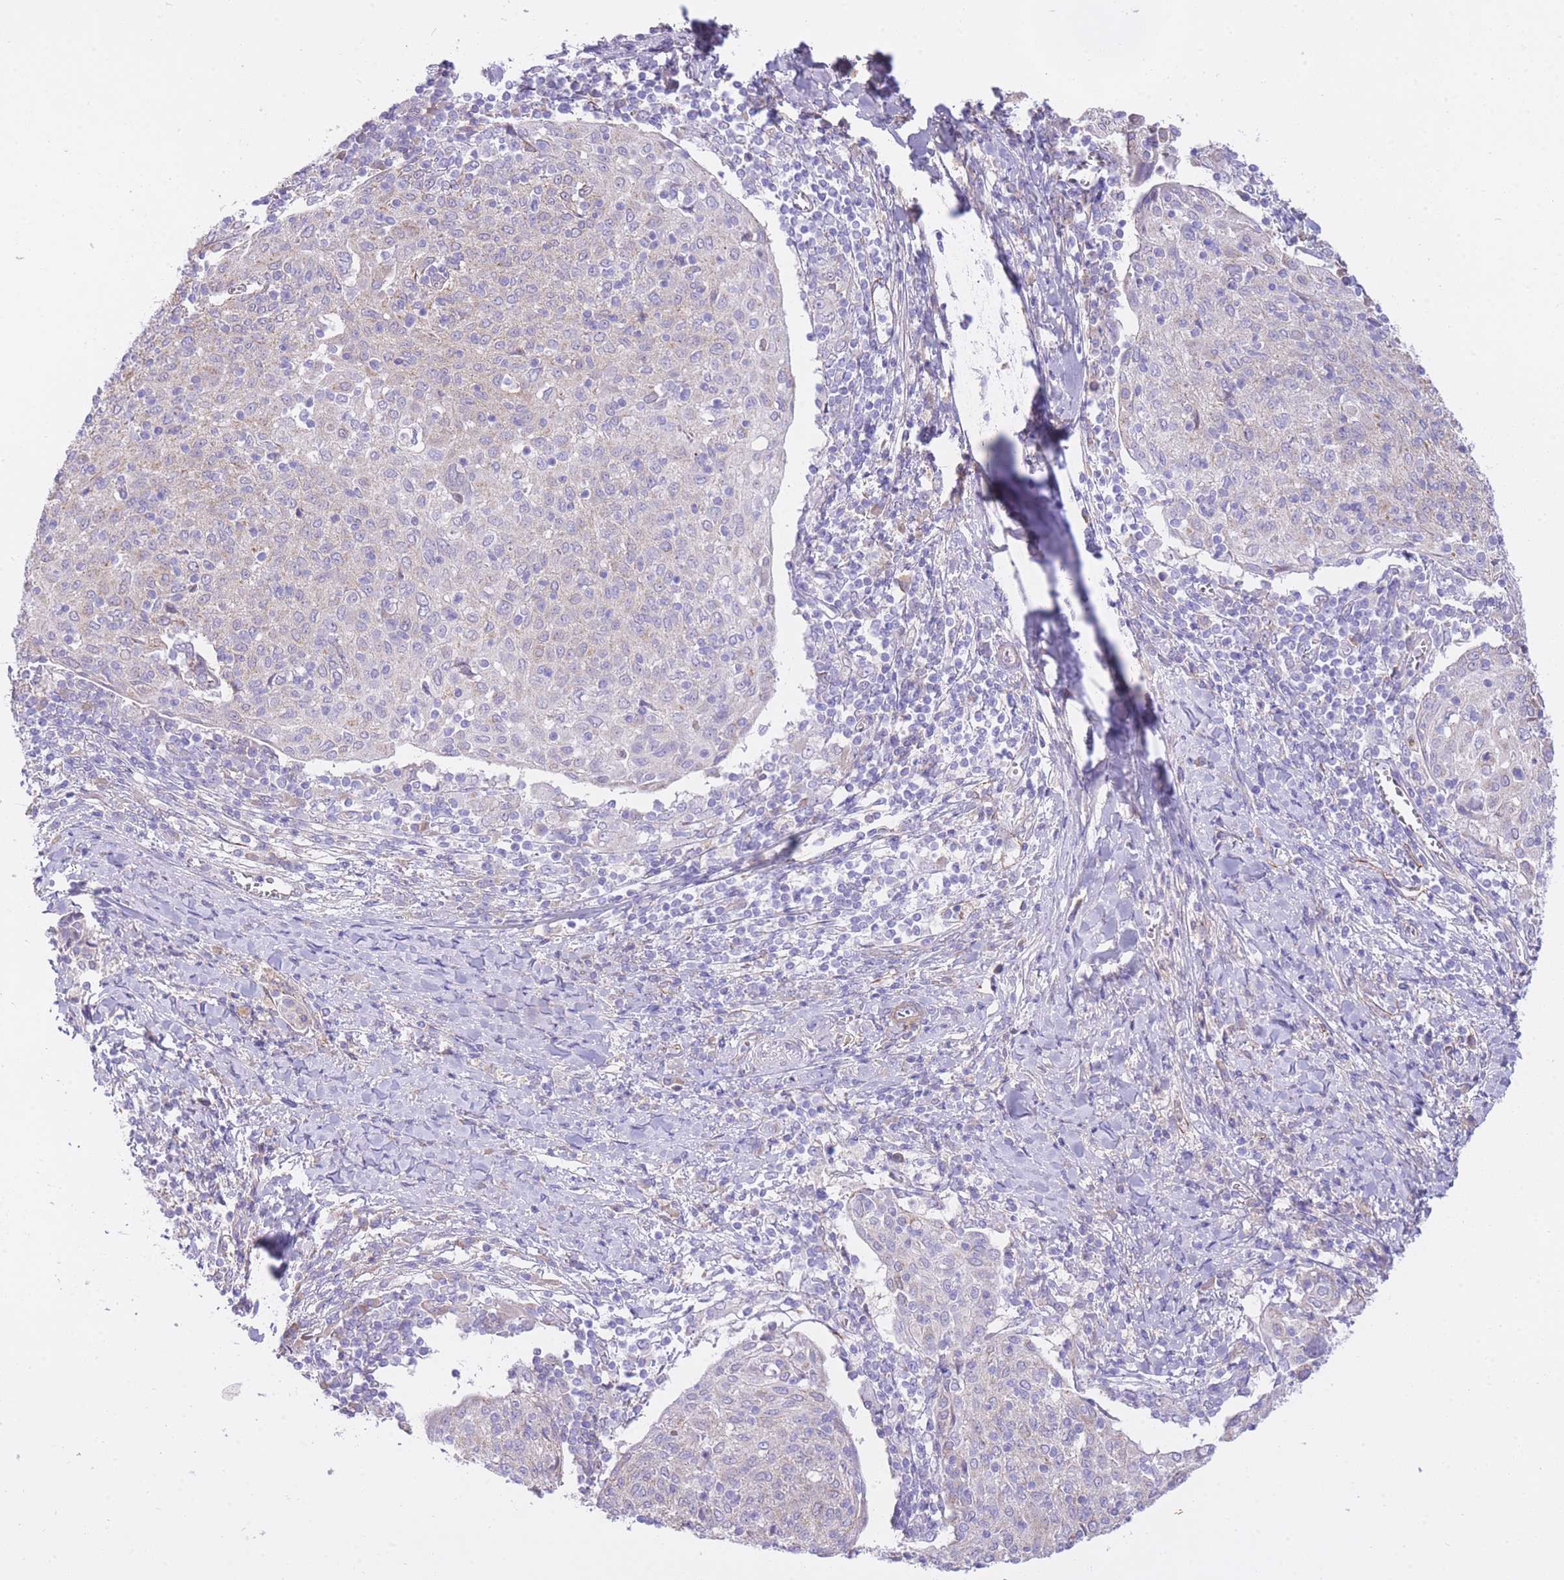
{"staining": {"intensity": "negative", "quantity": "none", "location": "none"}, "tissue": "cervical cancer", "cell_type": "Tumor cells", "image_type": "cancer", "snomed": [{"axis": "morphology", "description": "Squamous cell carcinoma, NOS"}, {"axis": "topography", "description": "Cervix"}], "caption": "Cervical cancer was stained to show a protein in brown. There is no significant positivity in tumor cells. Nuclei are stained in blue.", "gene": "PGM1", "patient": {"sex": "female", "age": 52}}